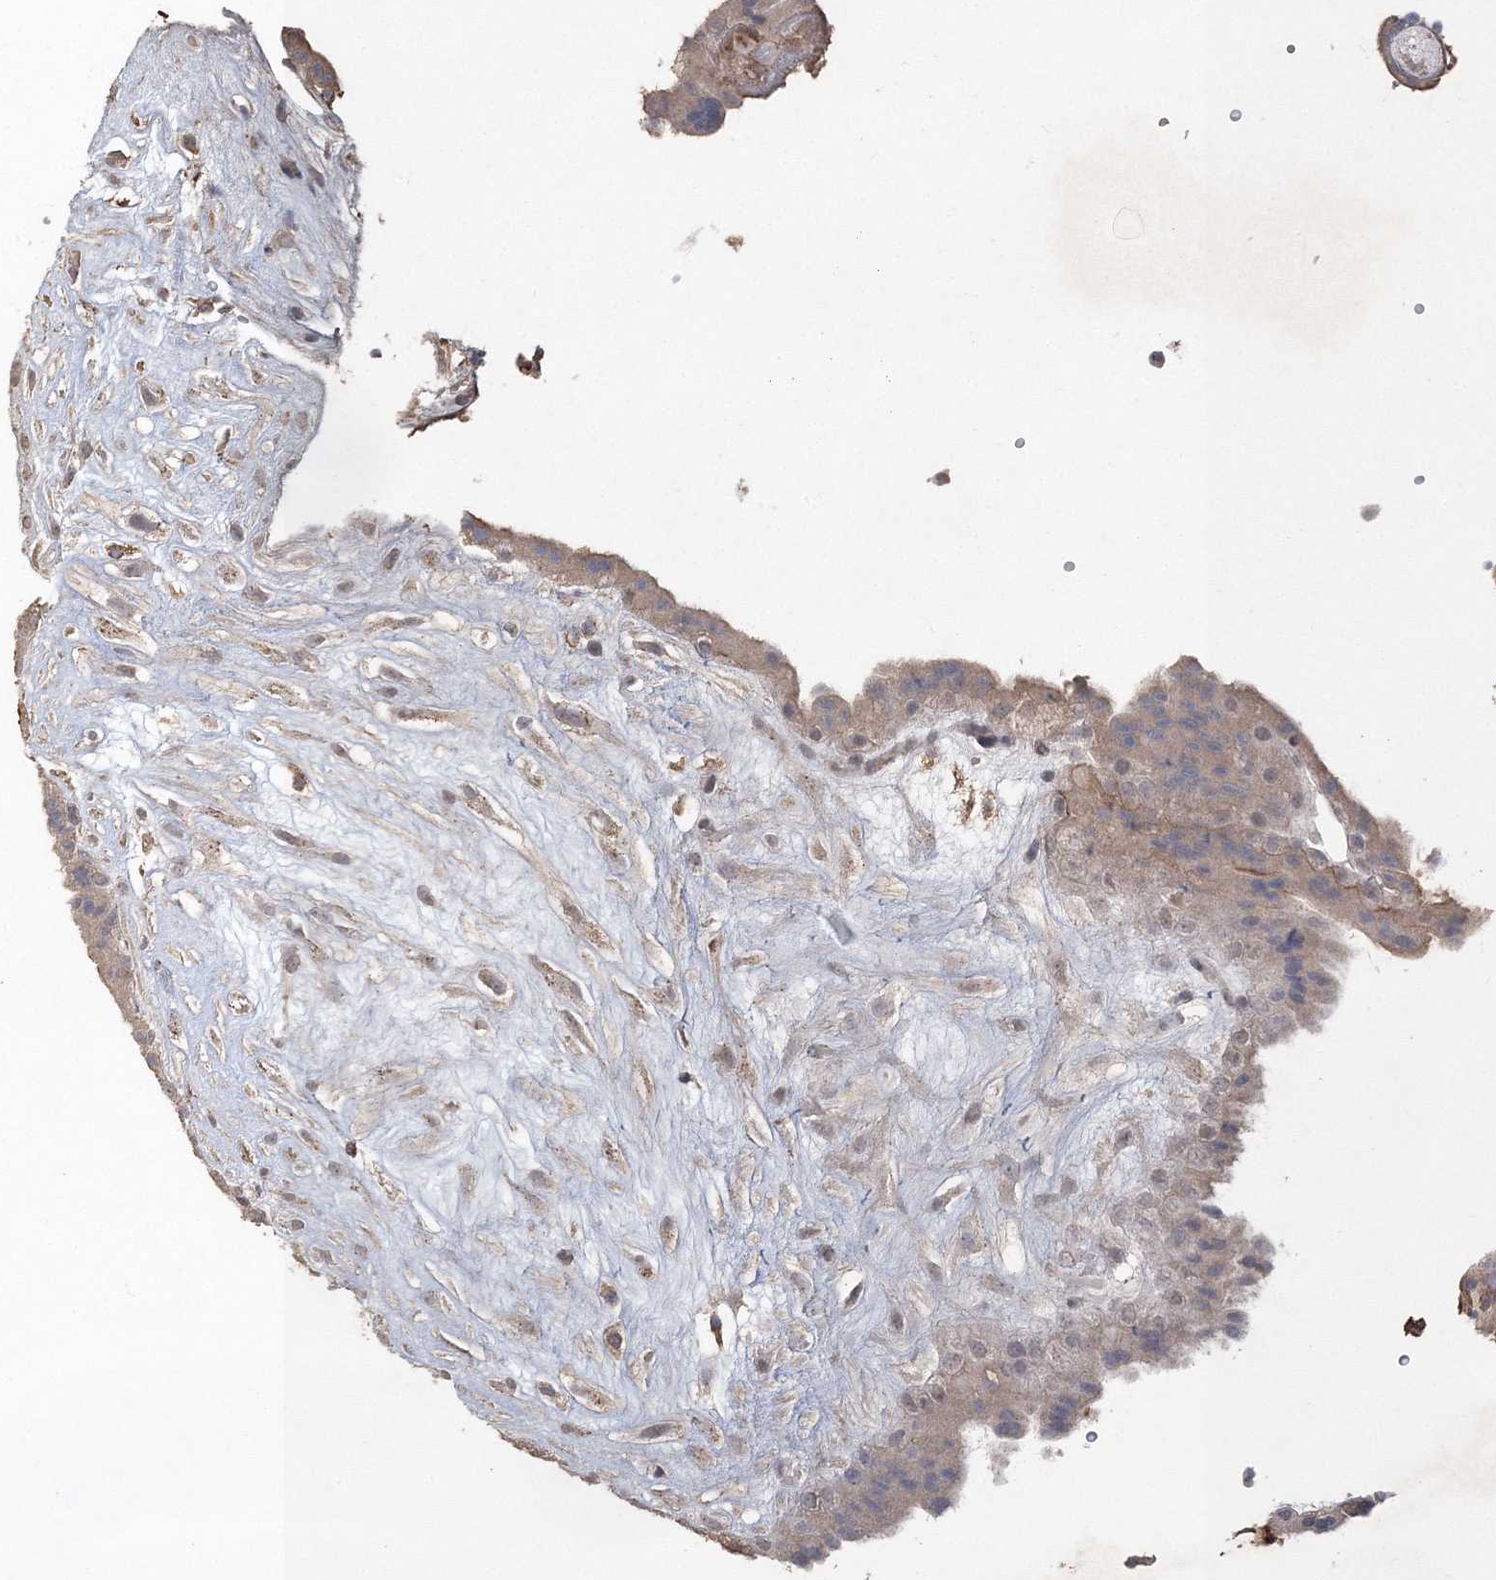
{"staining": {"intensity": "weak", "quantity": "25%-75%", "location": "cytoplasmic/membranous"}, "tissue": "placenta", "cell_type": "Trophoblastic cells", "image_type": "normal", "snomed": [{"axis": "morphology", "description": "Normal tissue, NOS"}, {"axis": "topography", "description": "Placenta"}], "caption": "Unremarkable placenta exhibits weak cytoplasmic/membranous staining in approximately 25%-75% of trophoblastic cells, visualized by immunohistochemistry.", "gene": "UIMC1", "patient": {"sex": "female", "age": 18}}